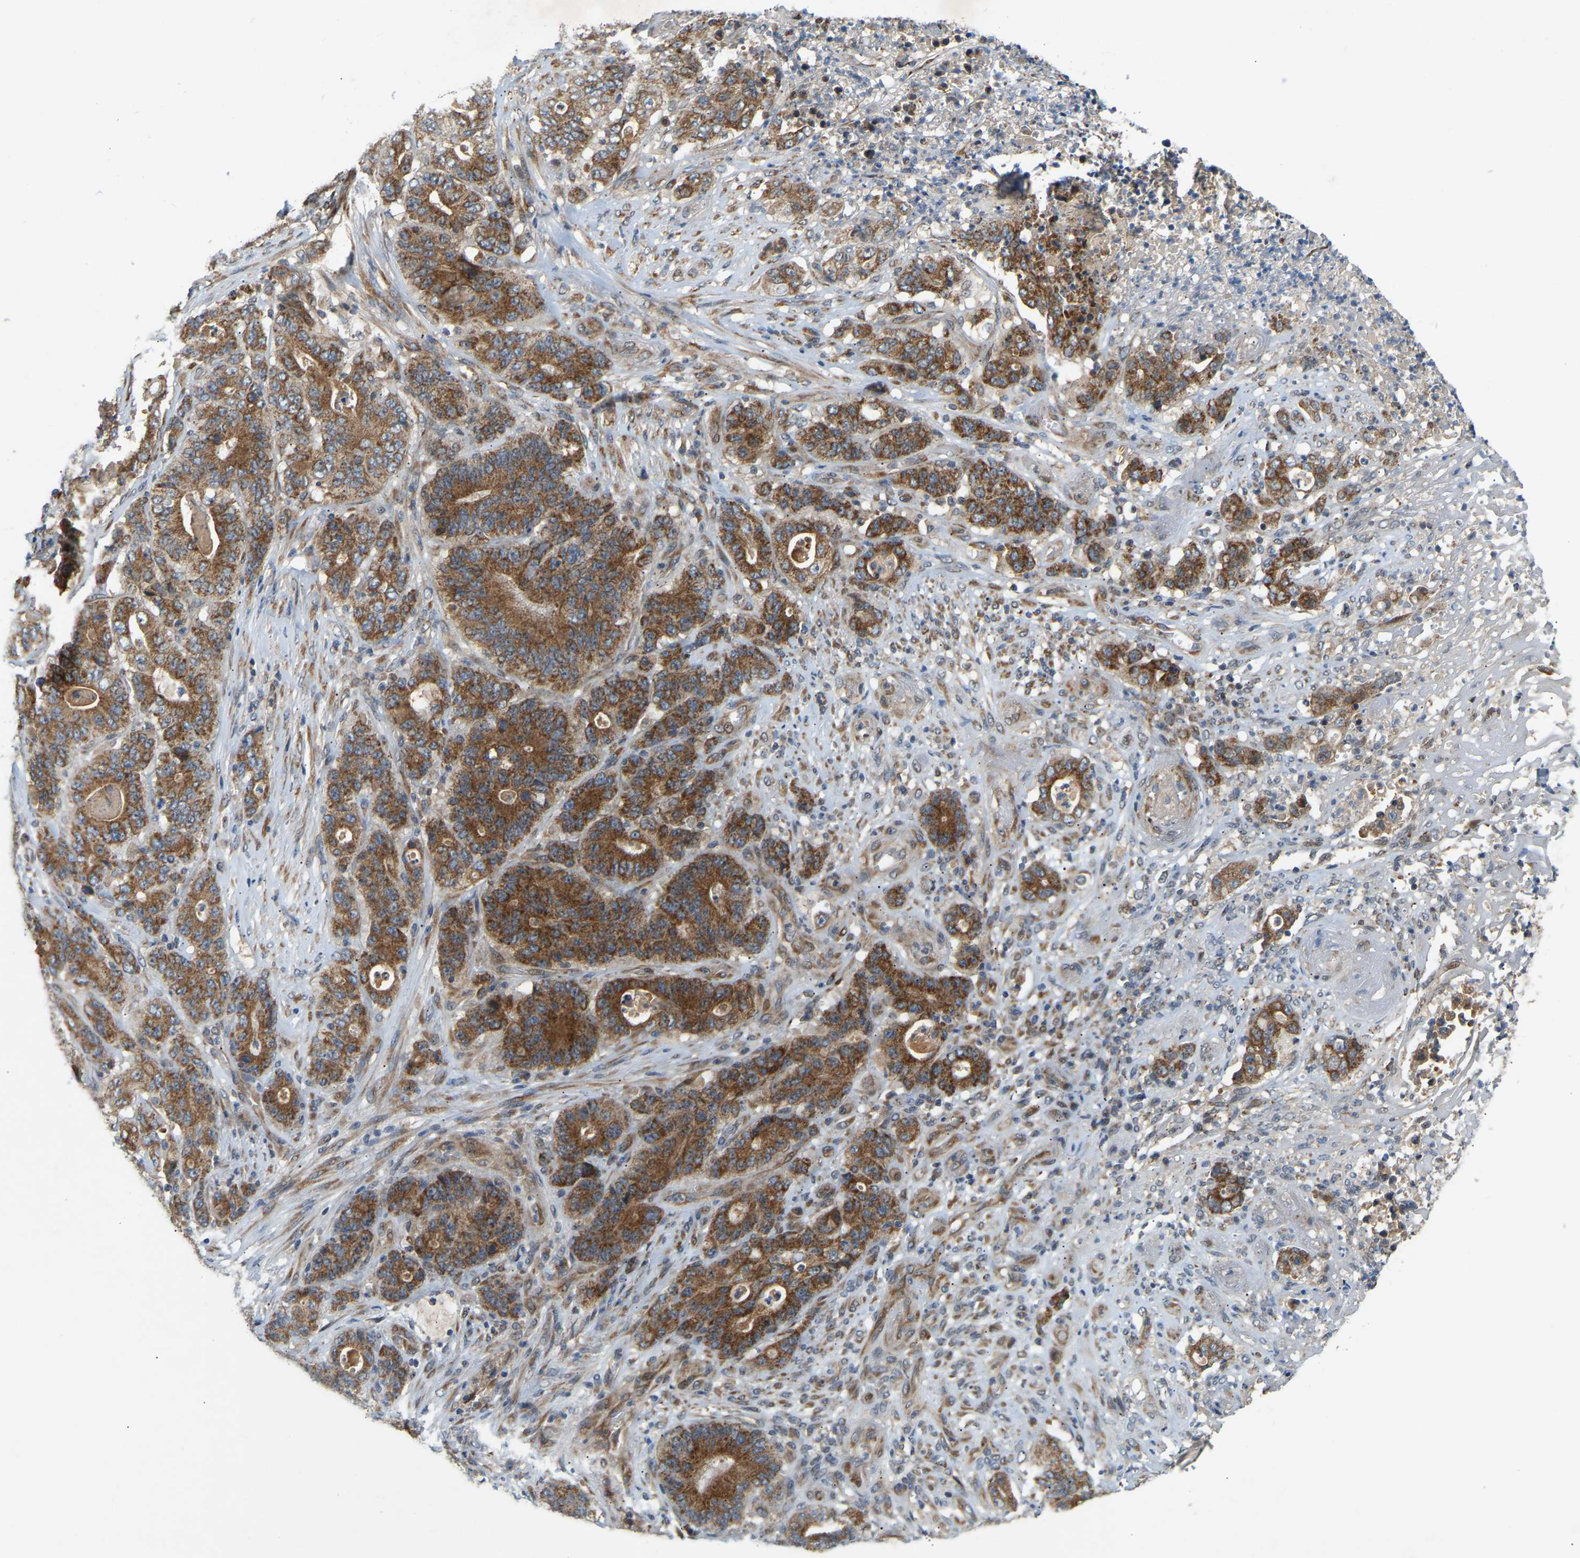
{"staining": {"intensity": "strong", "quantity": ">75%", "location": "cytoplasmic/membranous"}, "tissue": "stomach cancer", "cell_type": "Tumor cells", "image_type": "cancer", "snomed": [{"axis": "morphology", "description": "Adenocarcinoma, NOS"}, {"axis": "topography", "description": "Stomach"}], "caption": "A brown stain shows strong cytoplasmic/membranous positivity of a protein in human stomach cancer tumor cells.", "gene": "PTCD1", "patient": {"sex": "female", "age": 73}}